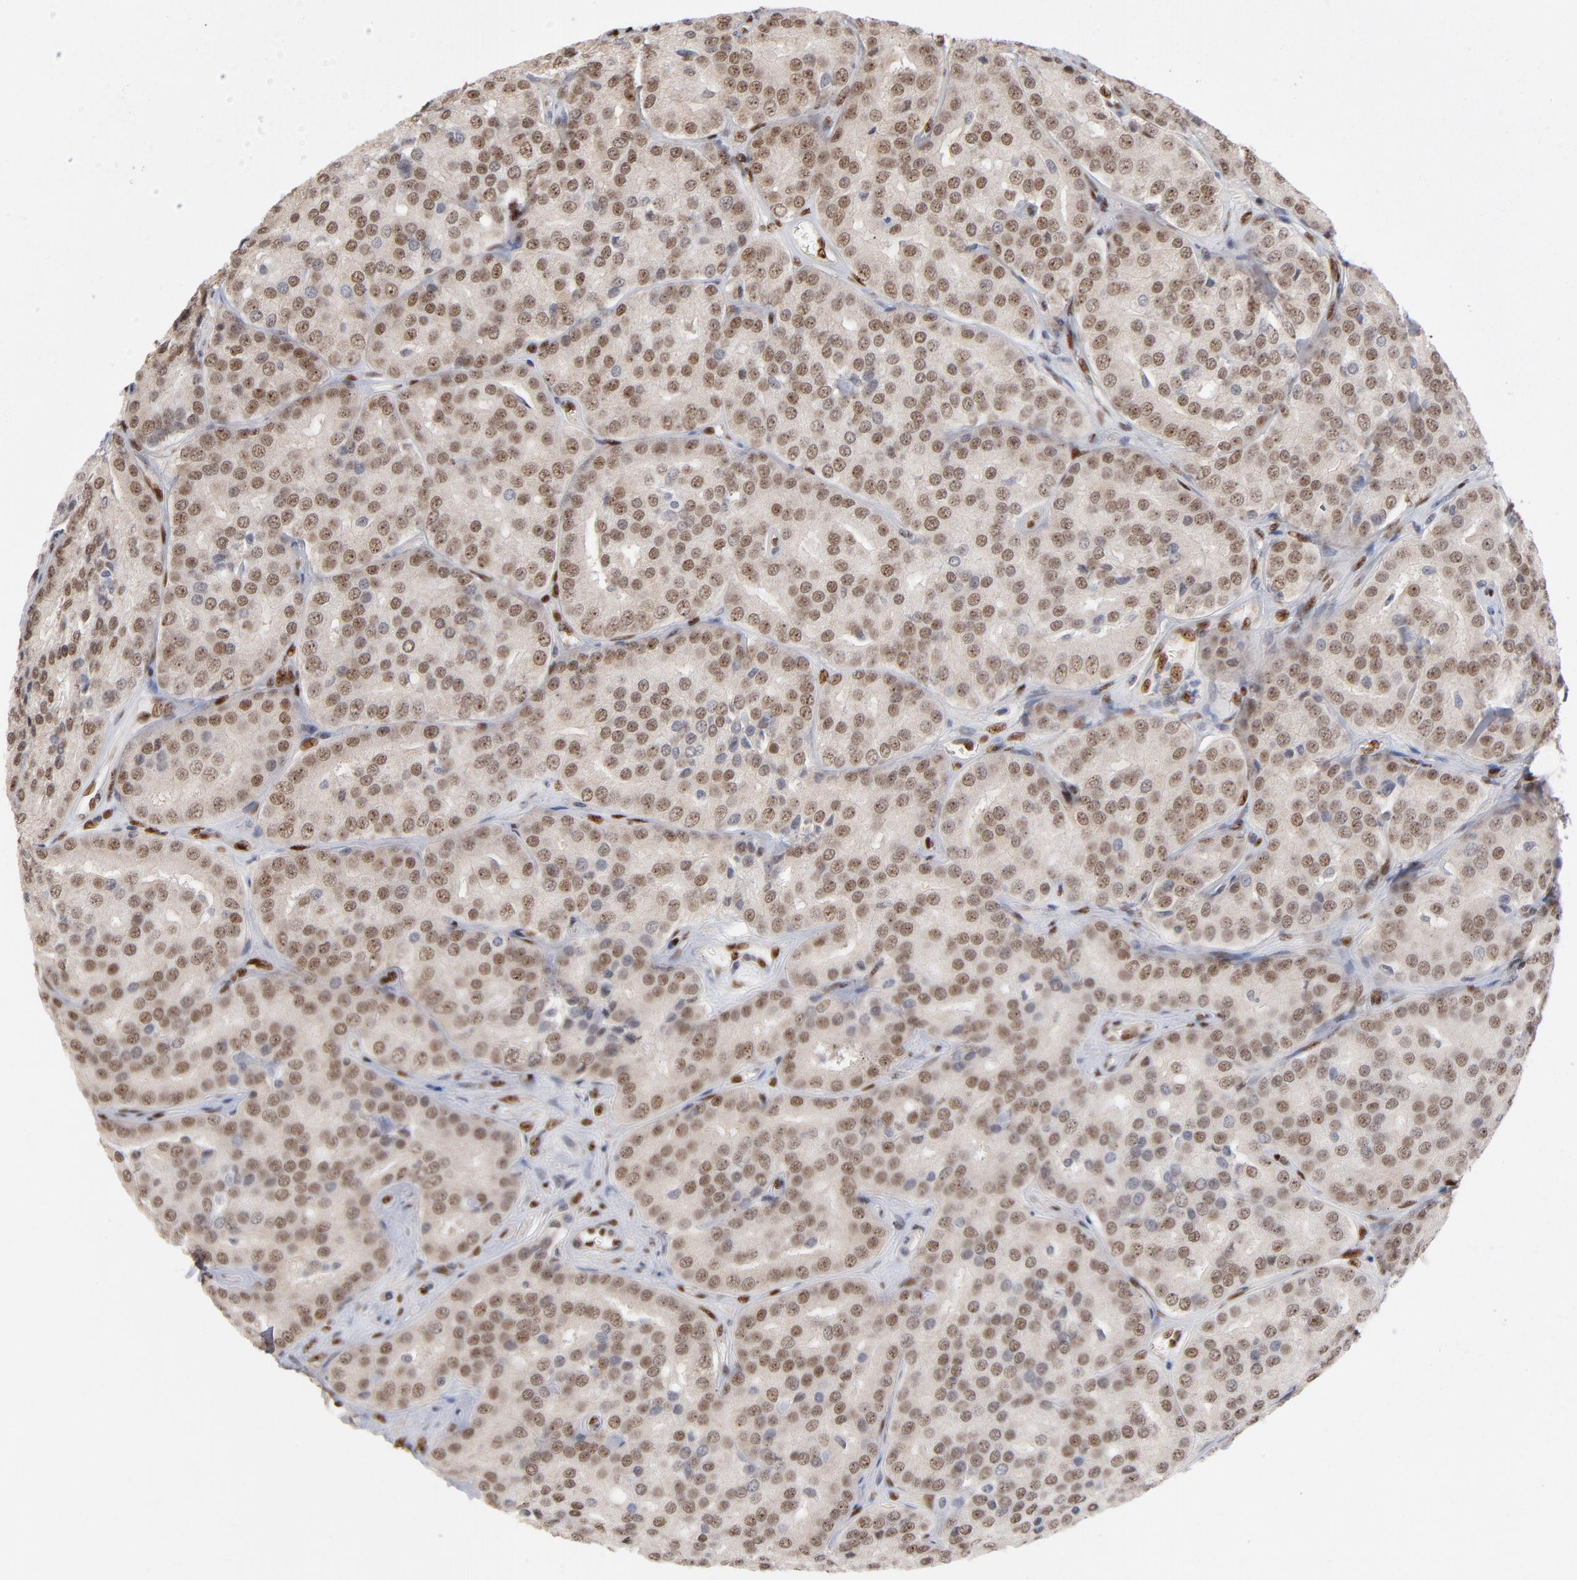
{"staining": {"intensity": "moderate", "quantity": ">75%", "location": "nuclear"}, "tissue": "prostate cancer", "cell_type": "Tumor cells", "image_type": "cancer", "snomed": [{"axis": "morphology", "description": "Adenocarcinoma, High grade"}, {"axis": "topography", "description": "Prostate"}], "caption": "Immunohistochemical staining of human prostate cancer (adenocarcinoma (high-grade)) demonstrates medium levels of moderate nuclear expression in approximately >75% of tumor cells.", "gene": "NFIB", "patient": {"sex": "male", "age": 64}}